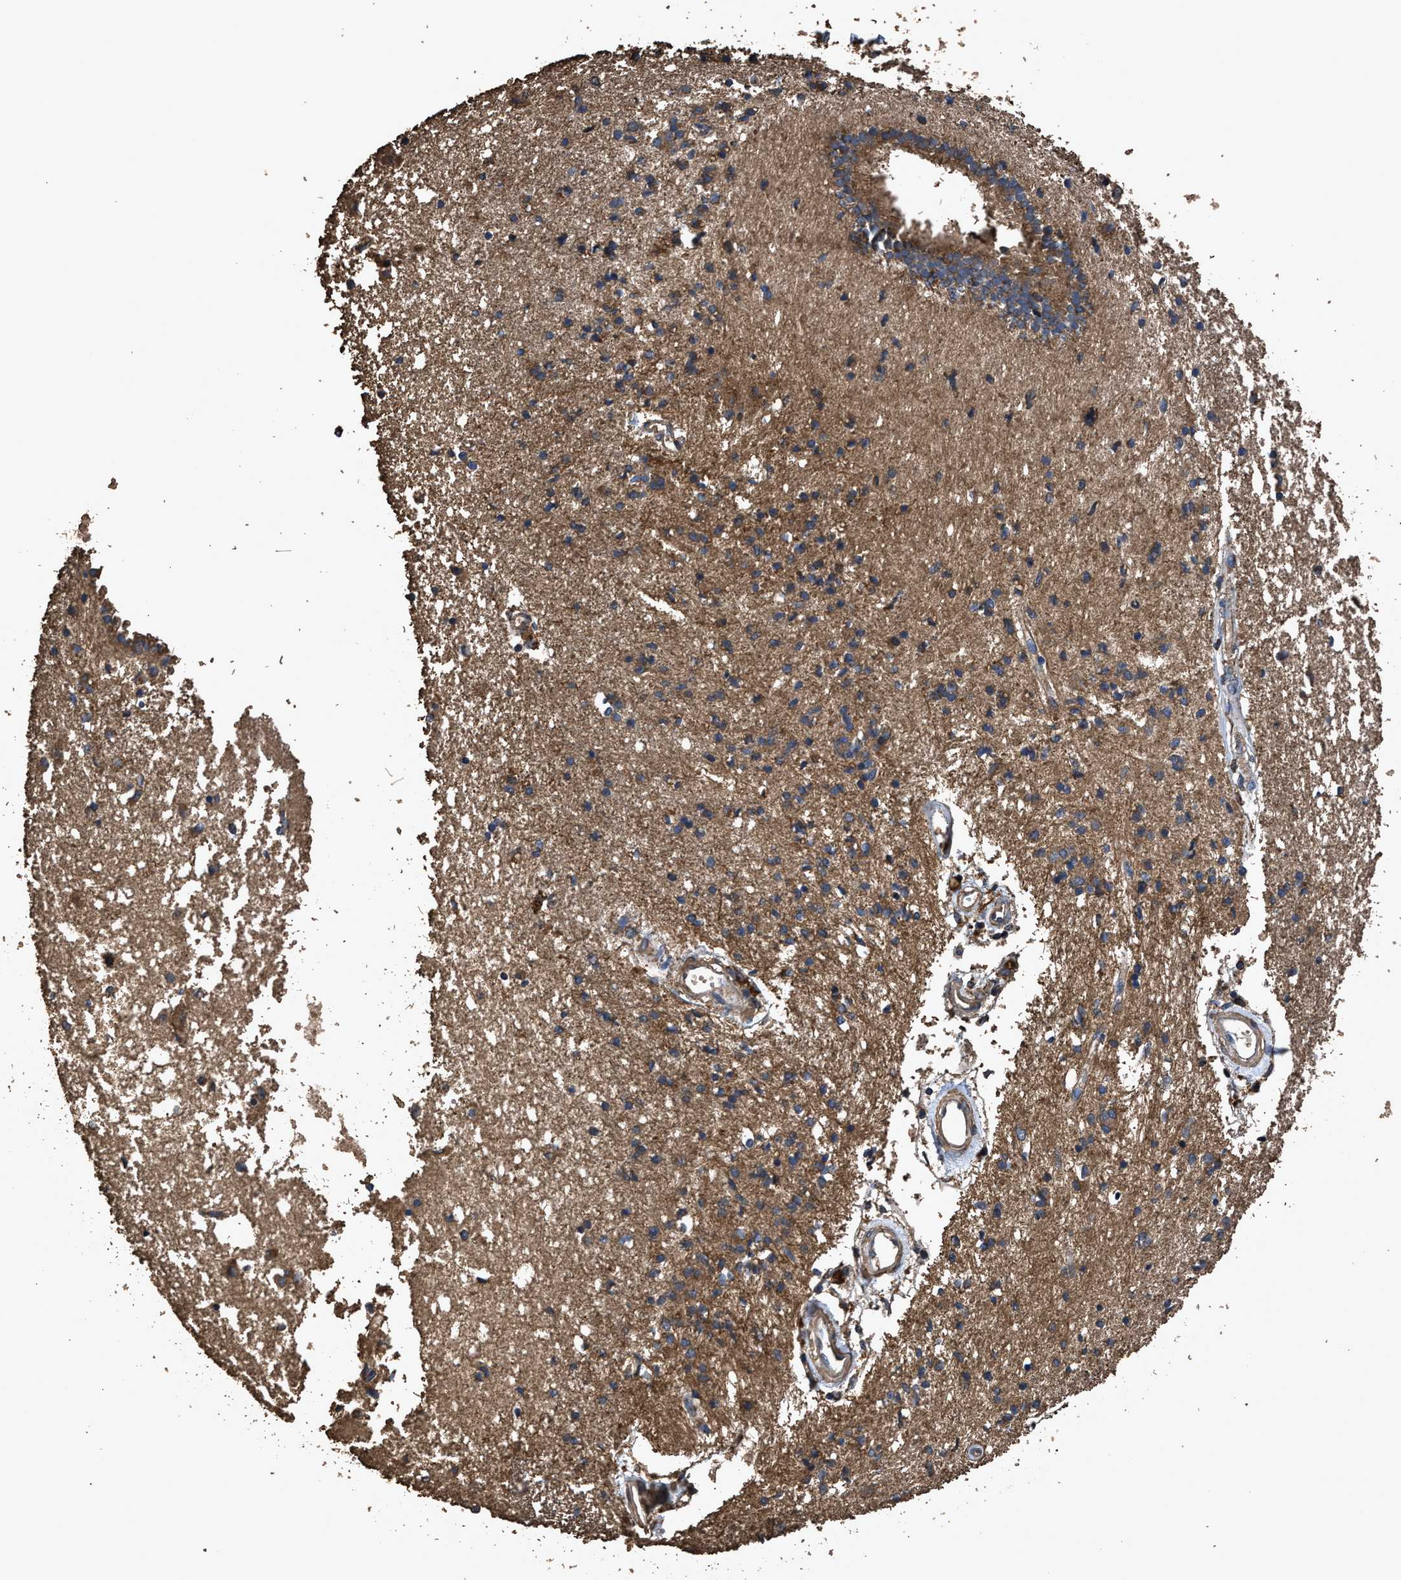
{"staining": {"intensity": "moderate", "quantity": ">75%", "location": "cytoplasmic/membranous"}, "tissue": "caudate", "cell_type": "Glial cells", "image_type": "normal", "snomed": [{"axis": "morphology", "description": "Normal tissue, NOS"}, {"axis": "topography", "description": "Lateral ventricle wall"}], "caption": "IHC histopathology image of normal caudate: caudate stained using IHC shows medium levels of moderate protein expression localized specifically in the cytoplasmic/membranous of glial cells, appearing as a cytoplasmic/membranous brown color.", "gene": "ZMYND19", "patient": {"sex": "male", "age": 45}}